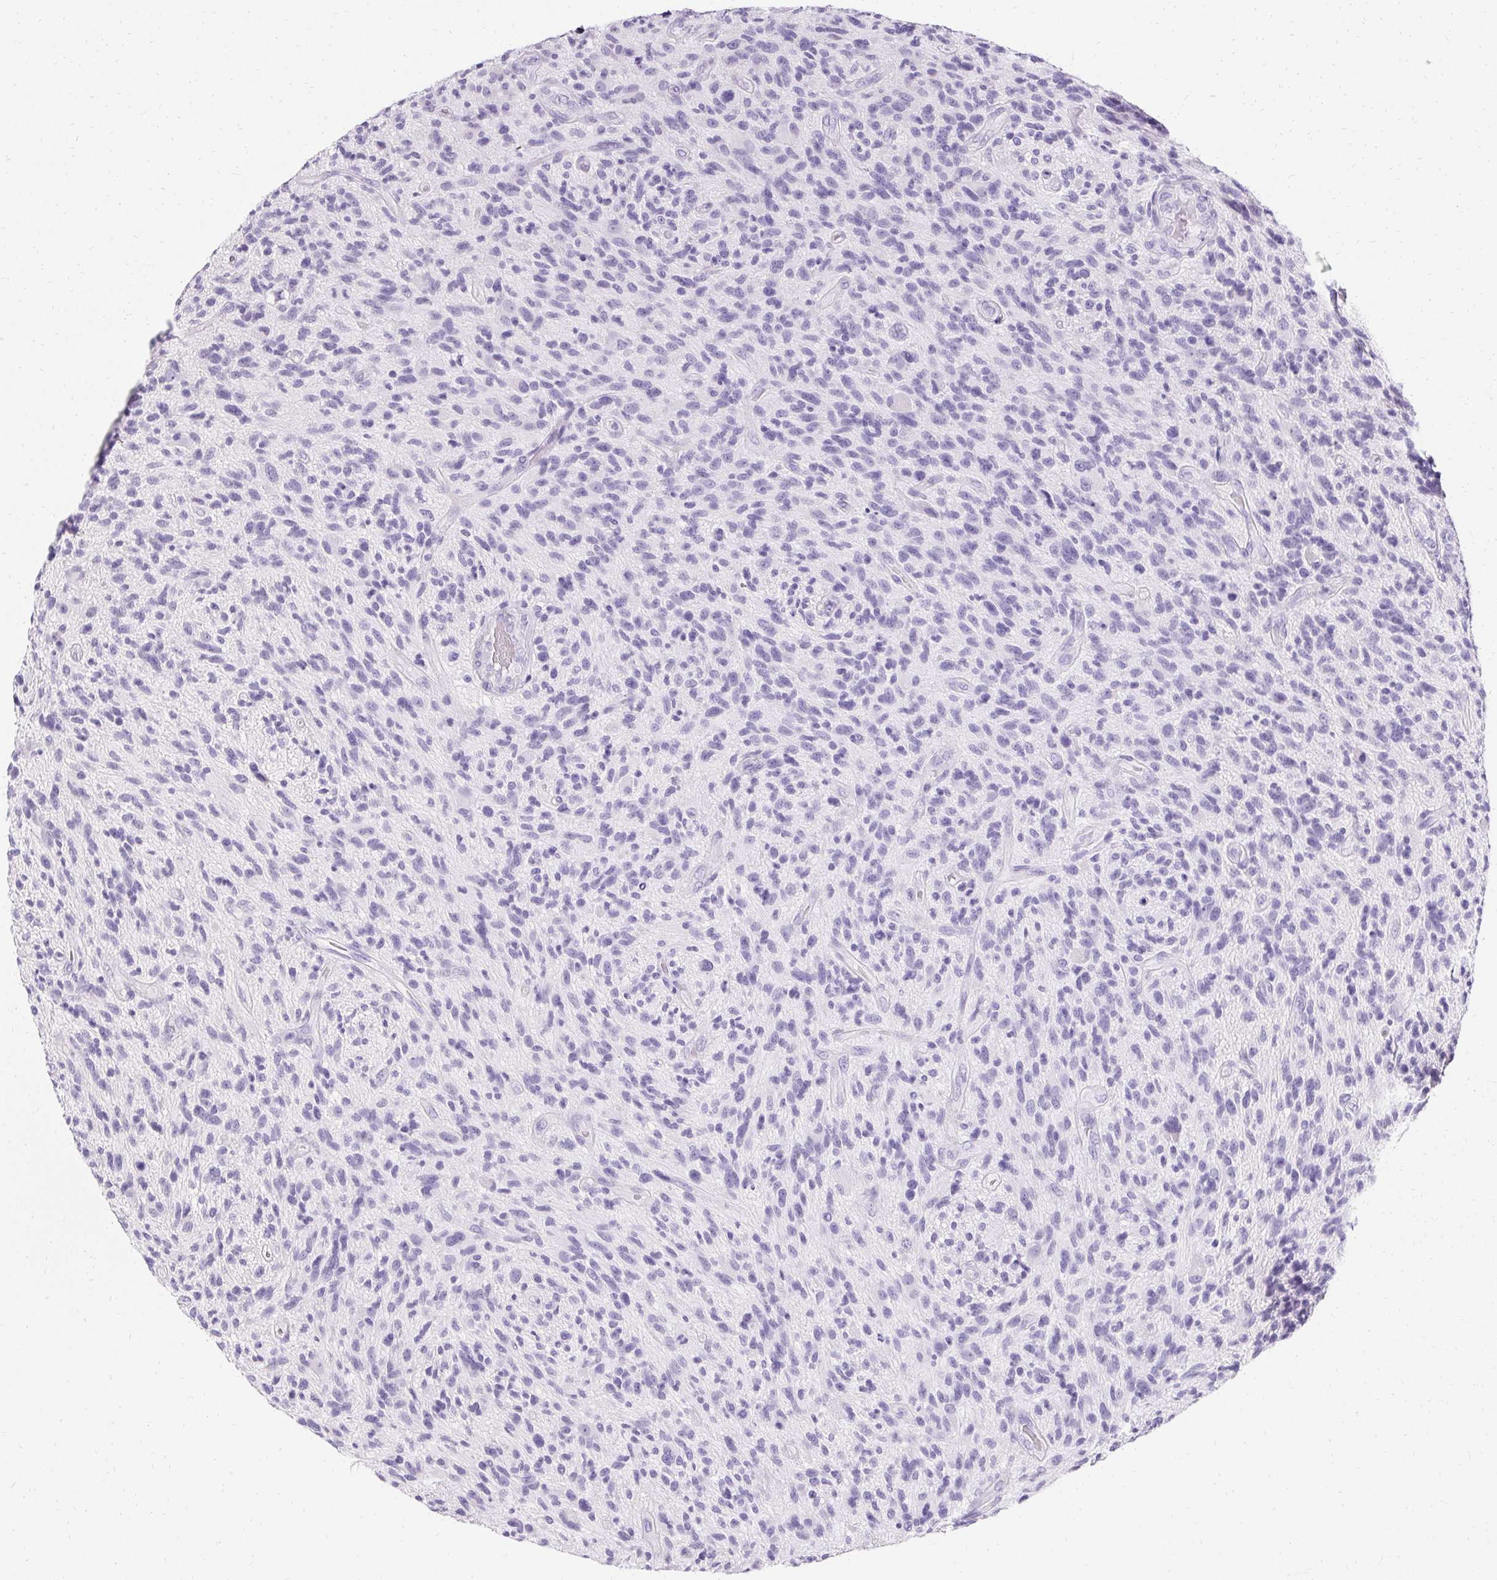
{"staining": {"intensity": "negative", "quantity": "none", "location": "none"}, "tissue": "glioma", "cell_type": "Tumor cells", "image_type": "cancer", "snomed": [{"axis": "morphology", "description": "Glioma, malignant, High grade"}, {"axis": "topography", "description": "Brain"}], "caption": "Immunohistochemical staining of human glioma reveals no significant staining in tumor cells.", "gene": "ASGR2", "patient": {"sex": "male", "age": 47}}